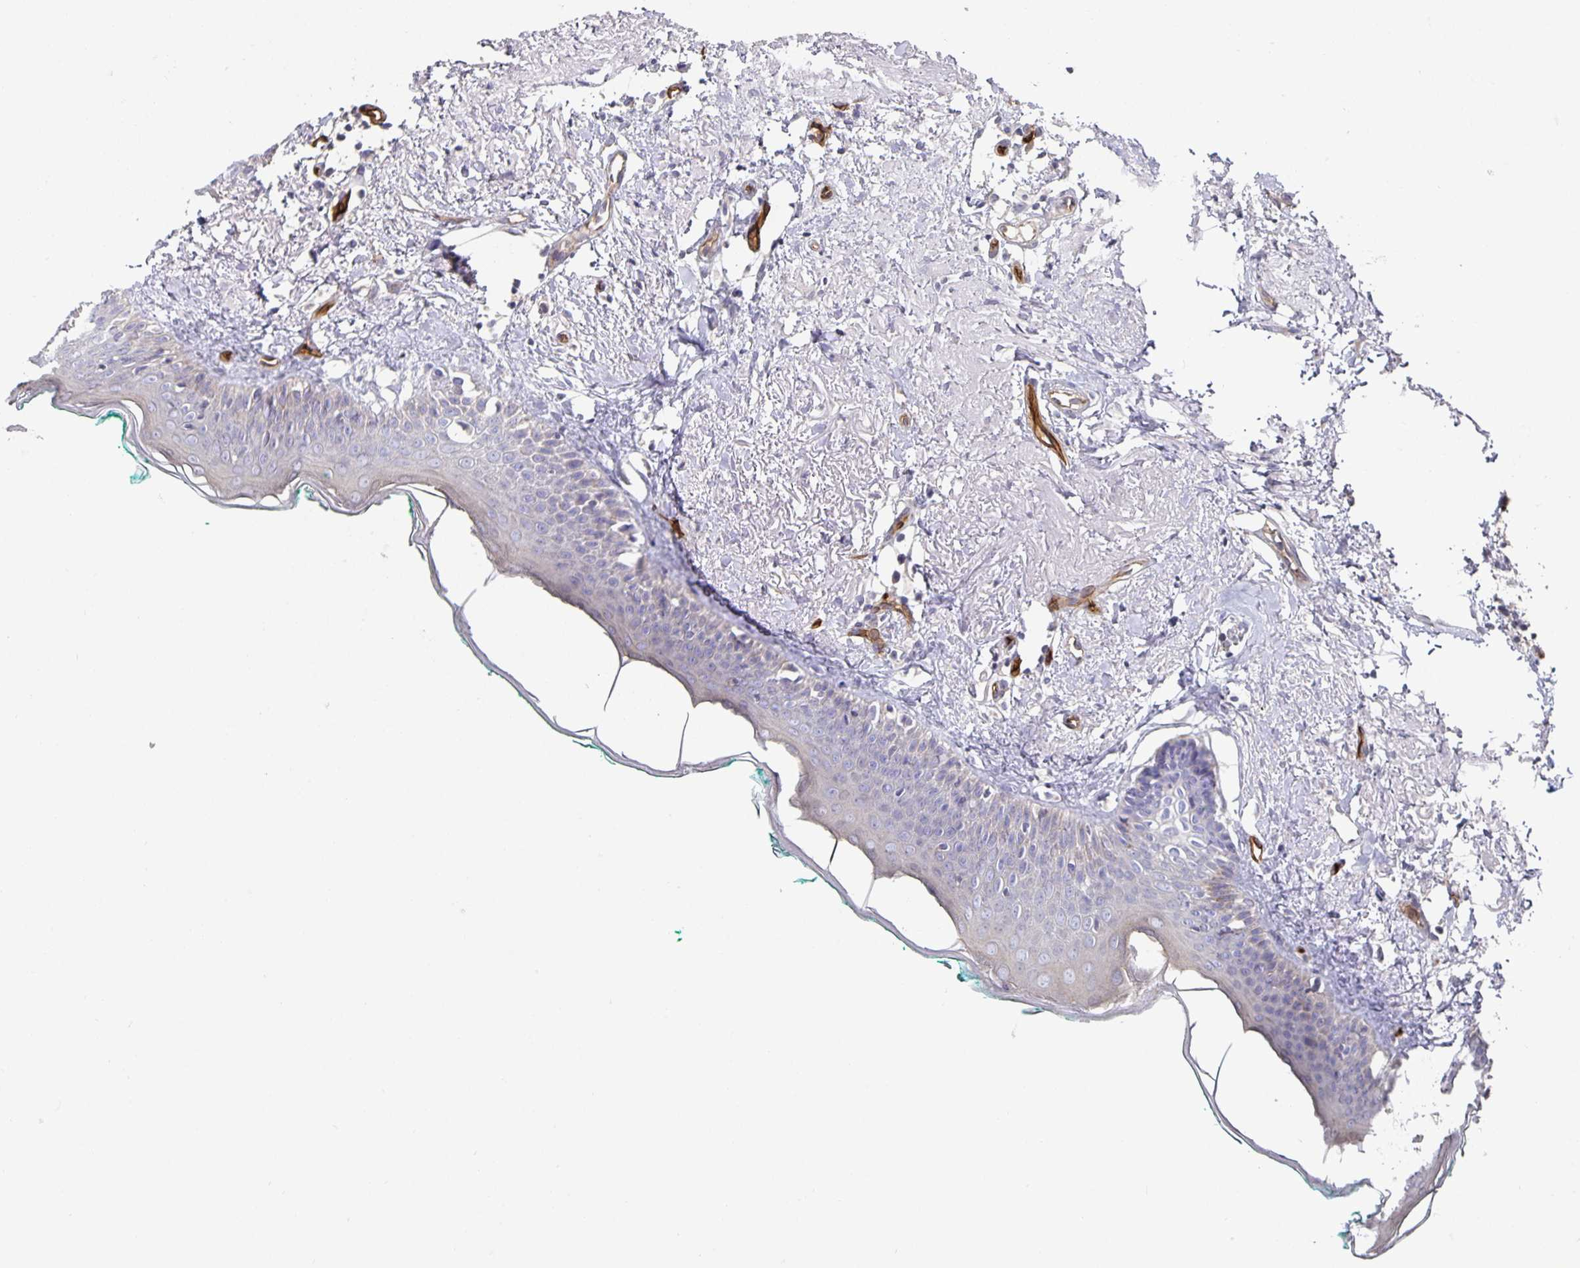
{"staining": {"intensity": "negative", "quantity": "none", "location": "none"}, "tissue": "oral mucosa", "cell_type": "Squamous epithelial cells", "image_type": "normal", "snomed": [{"axis": "morphology", "description": "Normal tissue, NOS"}, {"axis": "topography", "description": "Oral tissue"}], "caption": "The IHC image has no significant staining in squamous epithelial cells of oral mucosa. (Stains: DAB immunohistochemistry (IHC) with hematoxylin counter stain, Microscopy: brightfield microscopy at high magnification).", "gene": "PODXL", "patient": {"sex": "female", "age": 70}}